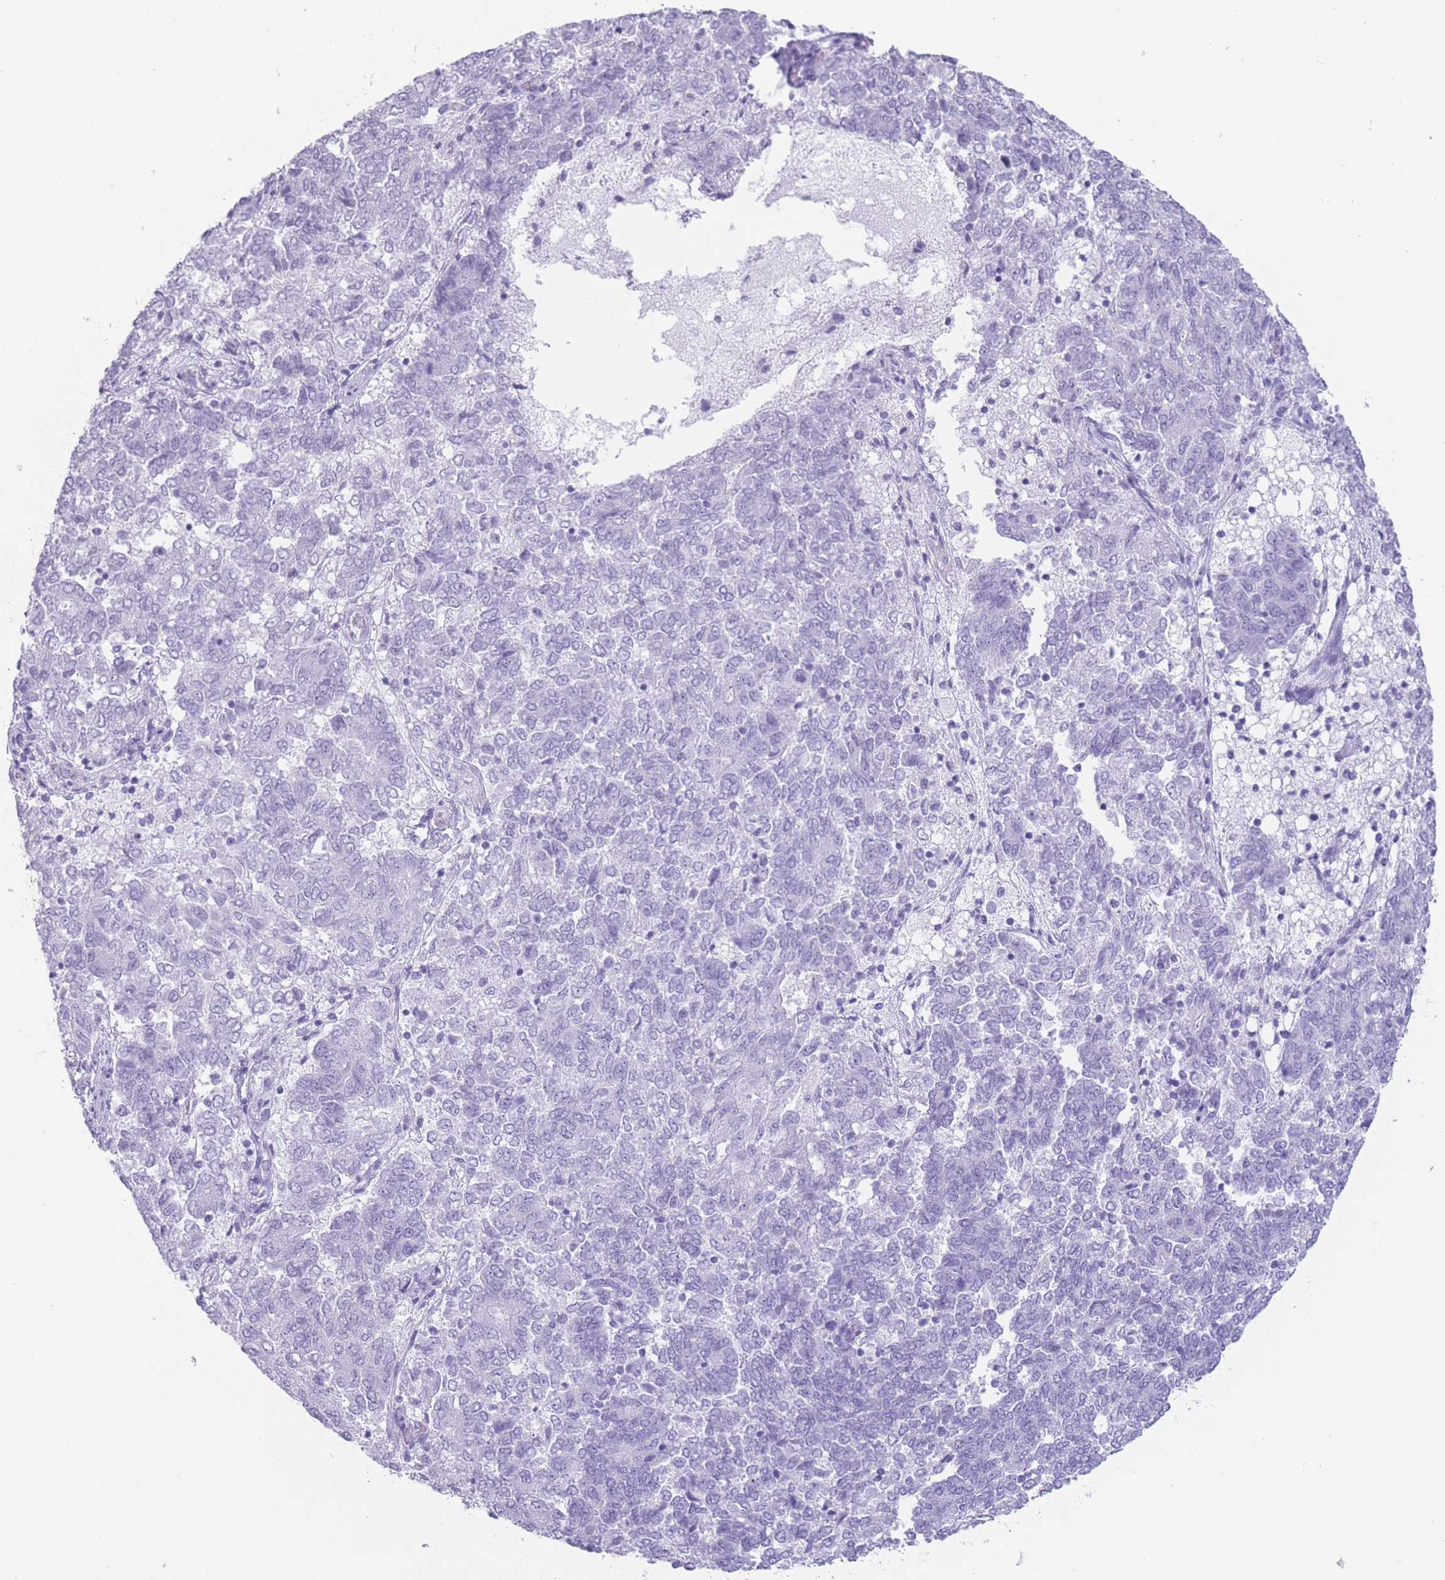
{"staining": {"intensity": "negative", "quantity": "none", "location": "none"}, "tissue": "endometrial cancer", "cell_type": "Tumor cells", "image_type": "cancer", "snomed": [{"axis": "morphology", "description": "Adenocarcinoma, NOS"}, {"axis": "topography", "description": "Endometrium"}], "caption": "A histopathology image of human endometrial cancer (adenocarcinoma) is negative for staining in tumor cells. The staining is performed using DAB brown chromogen with nuclei counter-stained in using hematoxylin.", "gene": "OR4F21", "patient": {"sex": "female", "age": 80}}